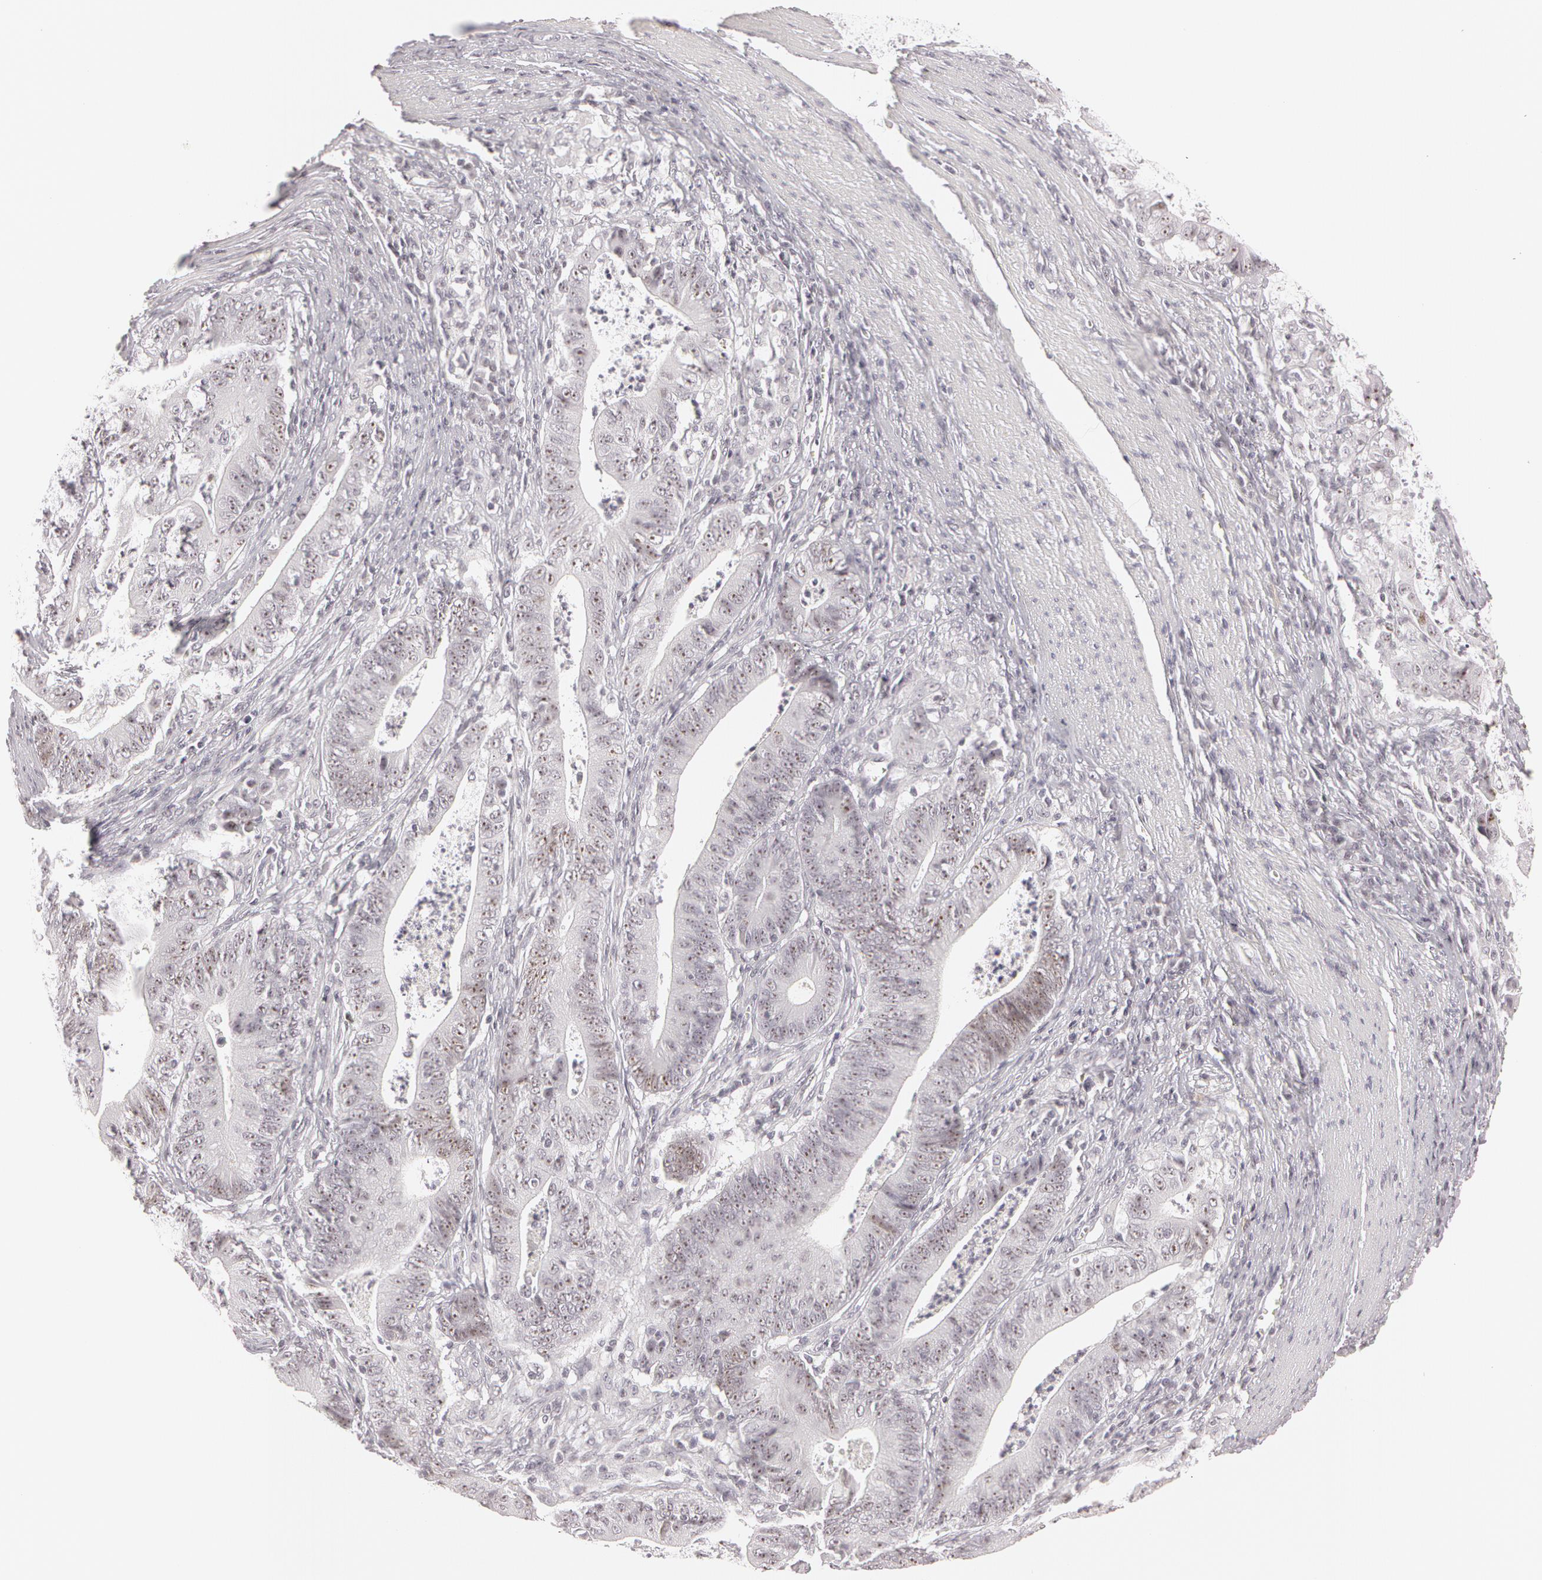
{"staining": {"intensity": "moderate", "quantity": ">75%", "location": "nuclear"}, "tissue": "stomach cancer", "cell_type": "Tumor cells", "image_type": "cancer", "snomed": [{"axis": "morphology", "description": "Adenocarcinoma, NOS"}, {"axis": "topography", "description": "Stomach, lower"}], "caption": "Tumor cells exhibit medium levels of moderate nuclear expression in approximately >75% of cells in human adenocarcinoma (stomach).", "gene": "FBL", "patient": {"sex": "female", "age": 86}}